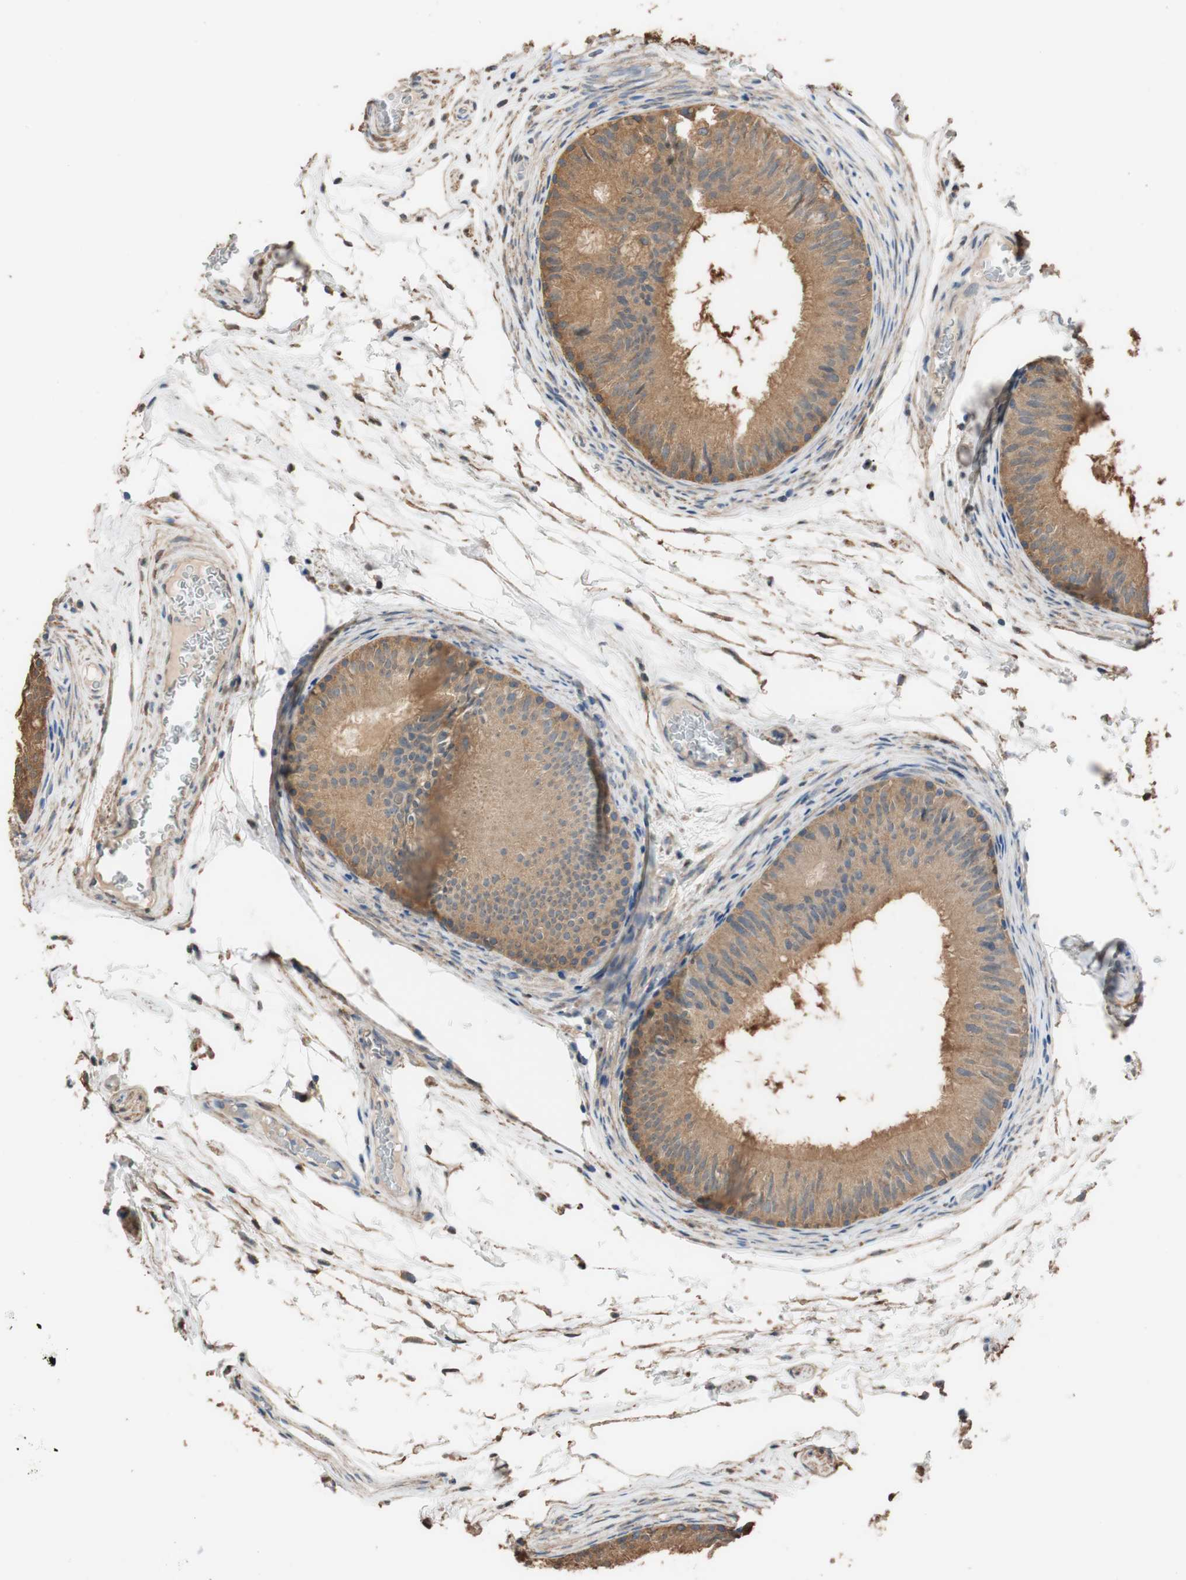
{"staining": {"intensity": "moderate", "quantity": ">75%", "location": "cytoplasmic/membranous"}, "tissue": "epididymis", "cell_type": "Glandular cells", "image_type": "normal", "snomed": [{"axis": "morphology", "description": "Normal tissue, NOS"}, {"axis": "topography", "description": "Epididymis"}], "caption": "Immunohistochemical staining of normal epididymis displays >75% levels of moderate cytoplasmic/membranous protein expression in about >75% of glandular cells. (Brightfield microscopy of DAB IHC at high magnification).", "gene": "ALDH1A2", "patient": {"sex": "male", "age": 36}}